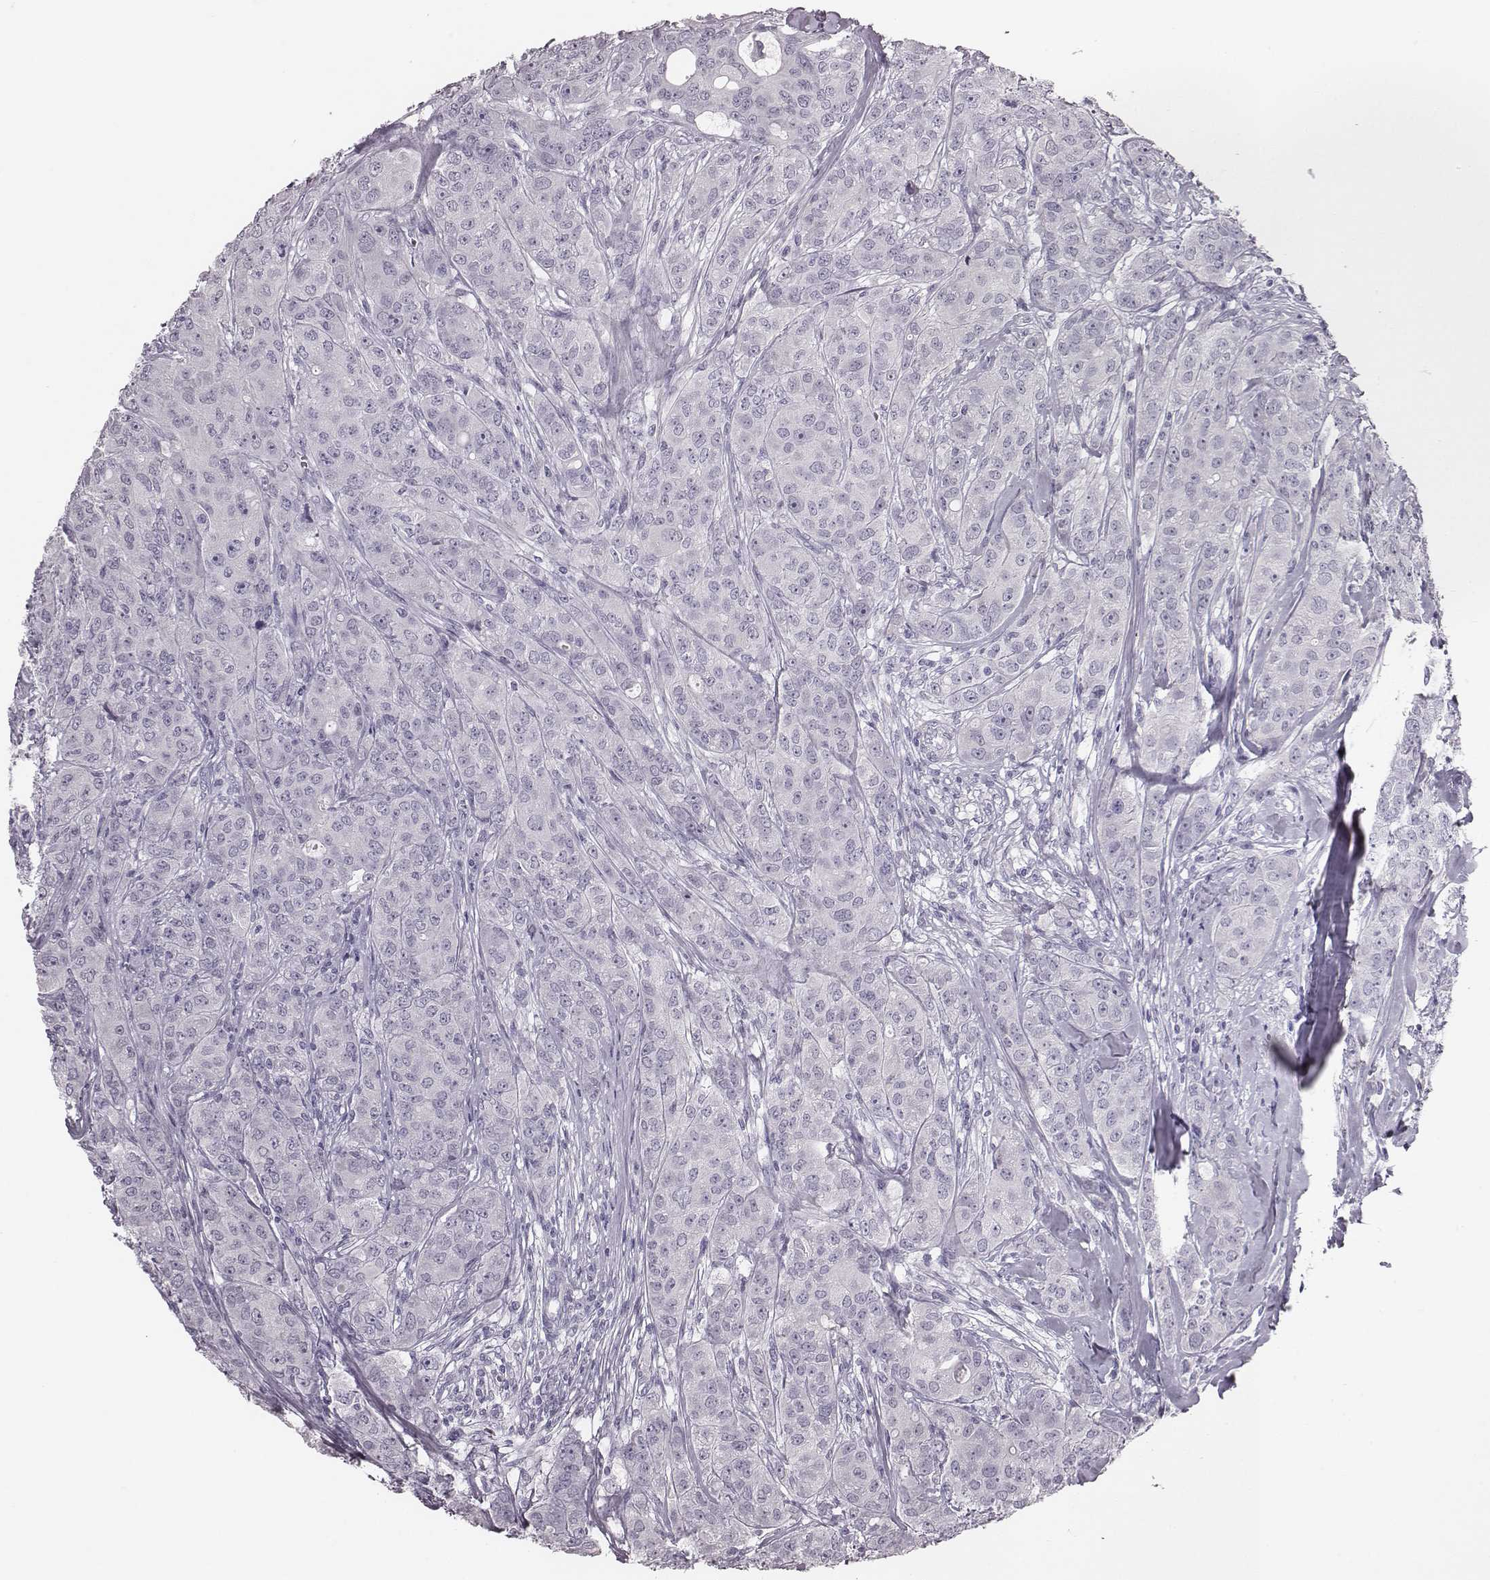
{"staining": {"intensity": "negative", "quantity": "none", "location": "none"}, "tissue": "breast cancer", "cell_type": "Tumor cells", "image_type": "cancer", "snomed": [{"axis": "morphology", "description": "Duct carcinoma"}, {"axis": "topography", "description": "Breast"}], "caption": "Tumor cells are negative for protein expression in human breast cancer (invasive ductal carcinoma).", "gene": "CRISP1", "patient": {"sex": "female", "age": 43}}